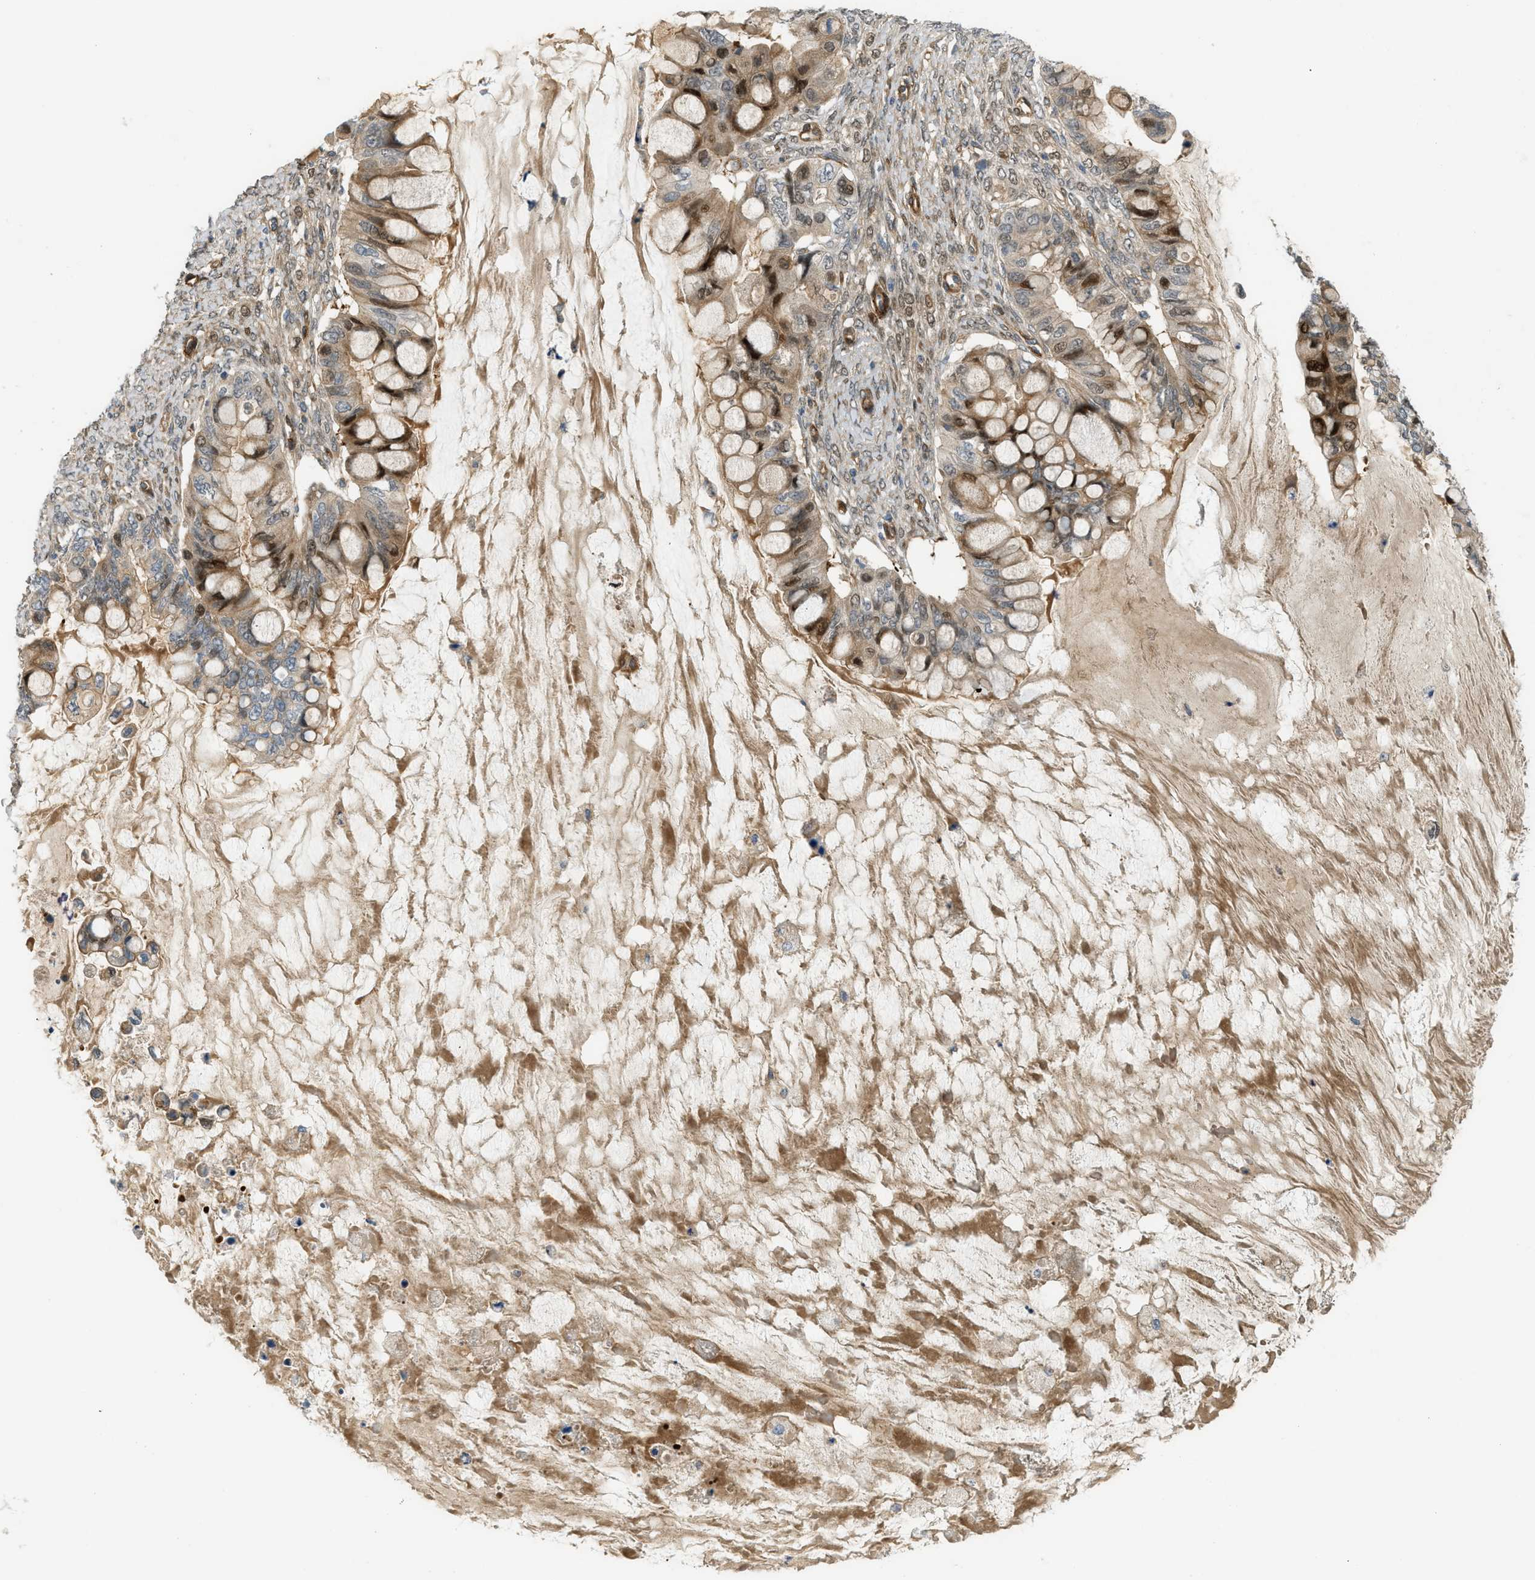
{"staining": {"intensity": "moderate", "quantity": ">75%", "location": "cytoplasmic/membranous"}, "tissue": "ovarian cancer", "cell_type": "Tumor cells", "image_type": "cancer", "snomed": [{"axis": "morphology", "description": "Cystadenocarcinoma, mucinous, NOS"}, {"axis": "topography", "description": "Ovary"}], "caption": "Mucinous cystadenocarcinoma (ovarian) stained for a protein reveals moderate cytoplasmic/membranous positivity in tumor cells.", "gene": "EDNRA", "patient": {"sex": "female", "age": 80}}